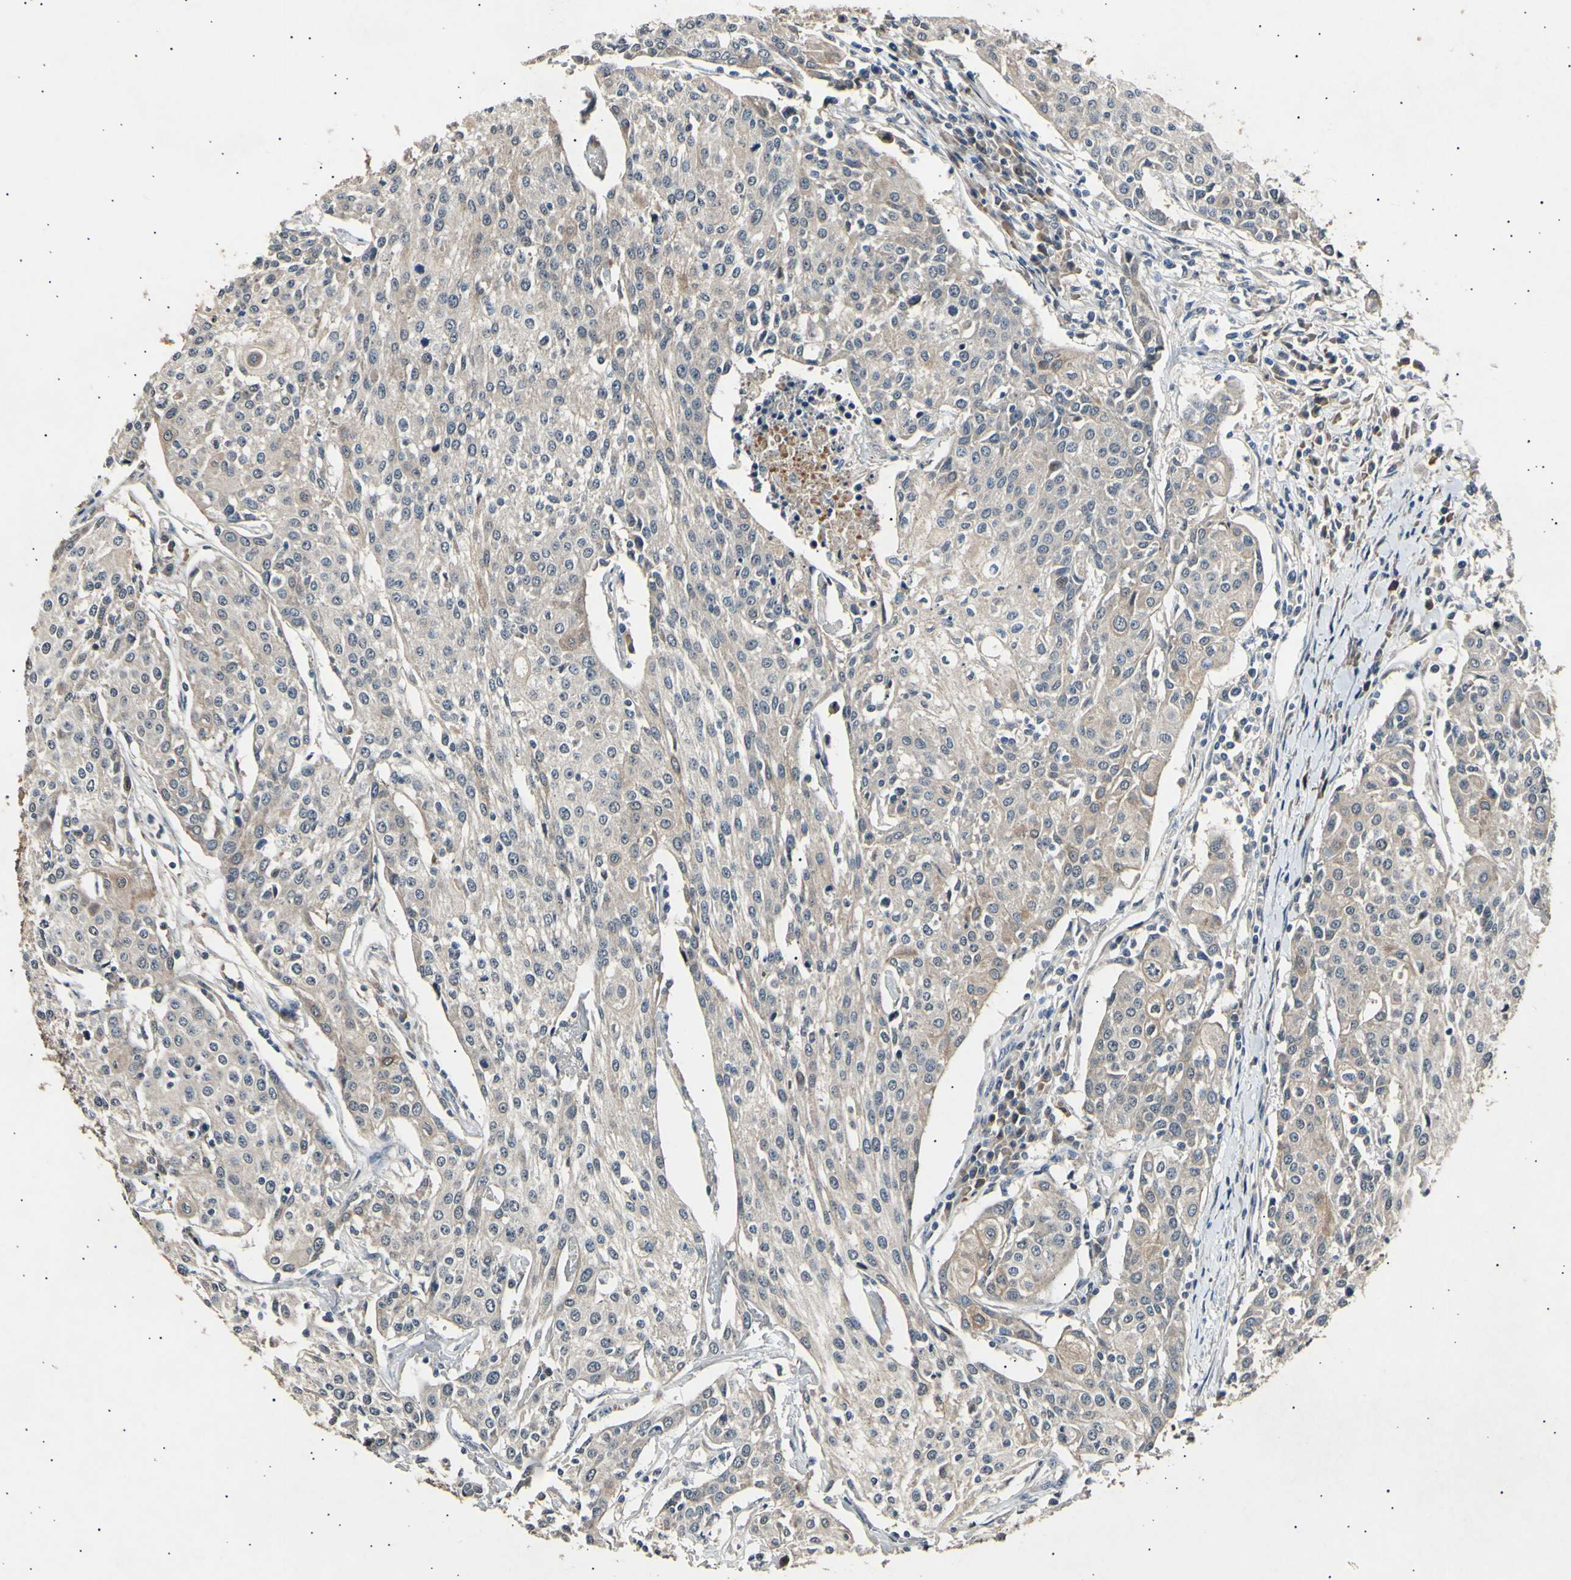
{"staining": {"intensity": "weak", "quantity": "<25%", "location": "cytoplasmic/membranous"}, "tissue": "urothelial cancer", "cell_type": "Tumor cells", "image_type": "cancer", "snomed": [{"axis": "morphology", "description": "Urothelial carcinoma, High grade"}, {"axis": "topography", "description": "Urinary bladder"}], "caption": "Tumor cells show no significant positivity in high-grade urothelial carcinoma. The staining was performed using DAB to visualize the protein expression in brown, while the nuclei were stained in blue with hematoxylin (Magnification: 20x).", "gene": "ADCY3", "patient": {"sex": "female", "age": 85}}